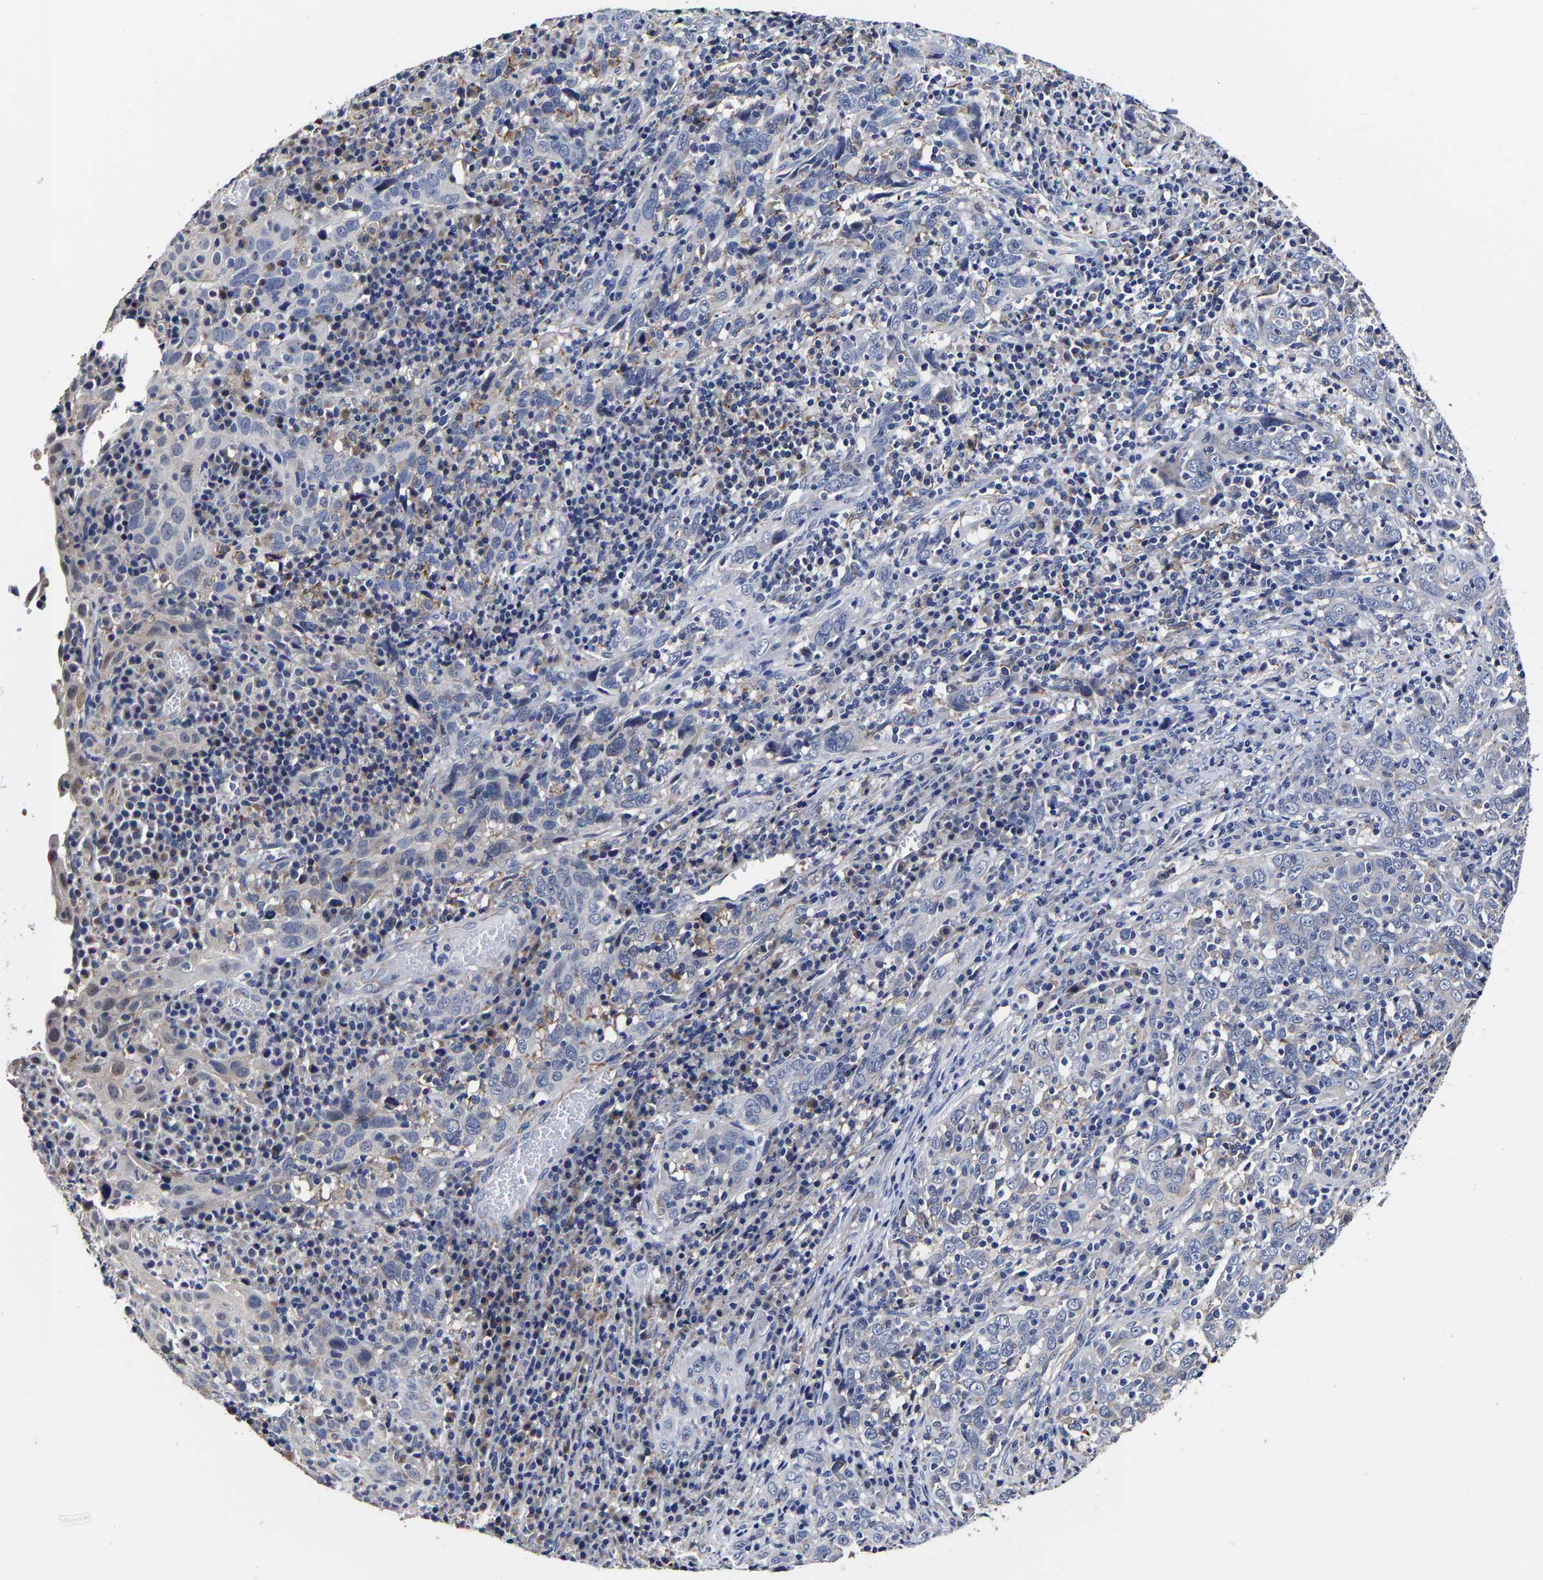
{"staining": {"intensity": "negative", "quantity": "none", "location": "none"}, "tissue": "cervical cancer", "cell_type": "Tumor cells", "image_type": "cancer", "snomed": [{"axis": "morphology", "description": "Squamous cell carcinoma, NOS"}, {"axis": "topography", "description": "Cervix"}], "caption": "Tumor cells show no significant positivity in cervical cancer (squamous cell carcinoma).", "gene": "AASS", "patient": {"sex": "female", "age": 46}}